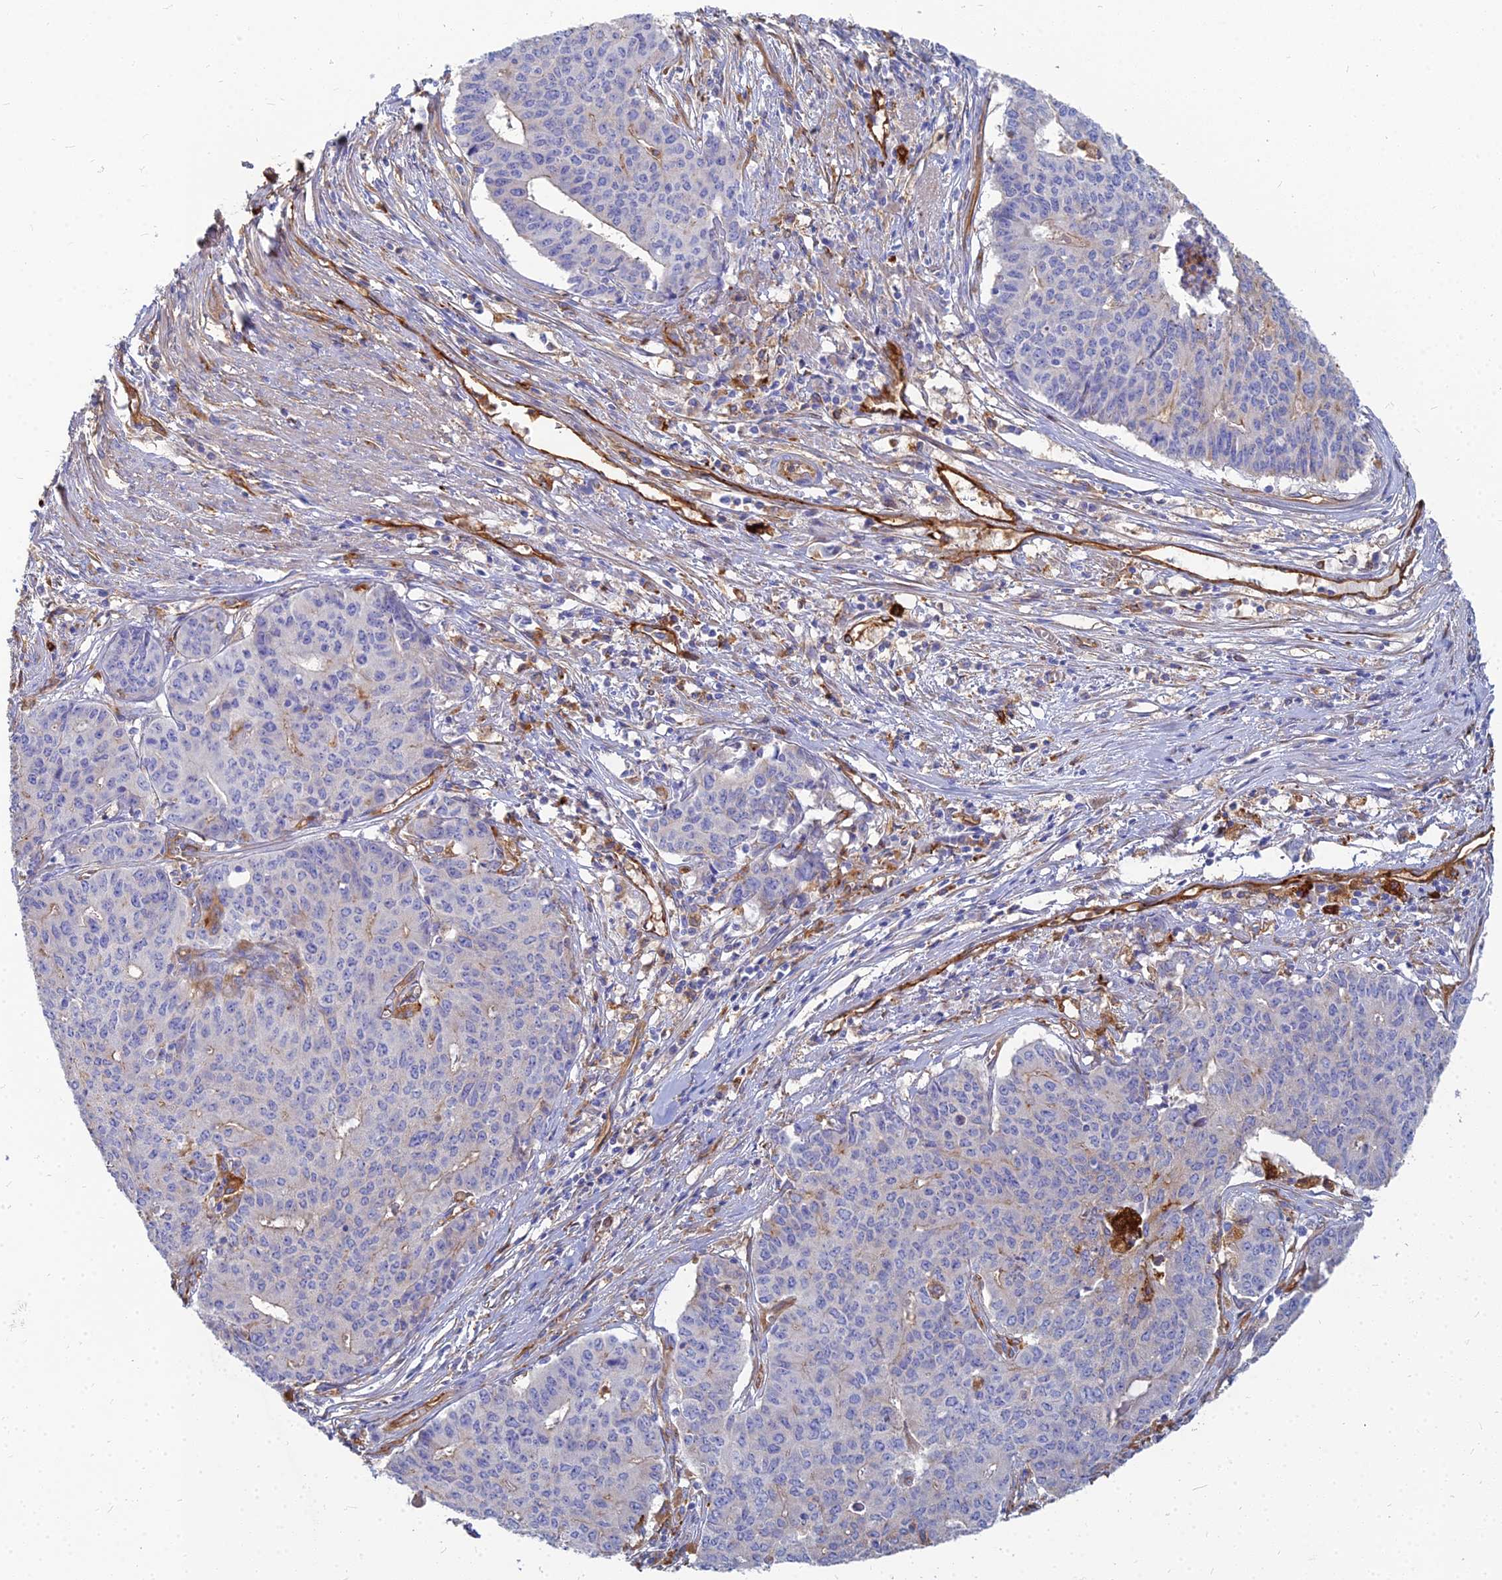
{"staining": {"intensity": "negative", "quantity": "none", "location": "none"}, "tissue": "endometrial cancer", "cell_type": "Tumor cells", "image_type": "cancer", "snomed": [{"axis": "morphology", "description": "Adenocarcinoma, NOS"}, {"axis": "topography", "description": "Endometrium"}], "caption": "This image is of endometrial cancer (adenocarcinoma) stained with immunohistochemistry to label a protein in brown with the nuclei are counter-stained blue. There is no positivity in tumor cells.", "gene": "VAT1", "patient": {"sex": "female", "age": 59}}